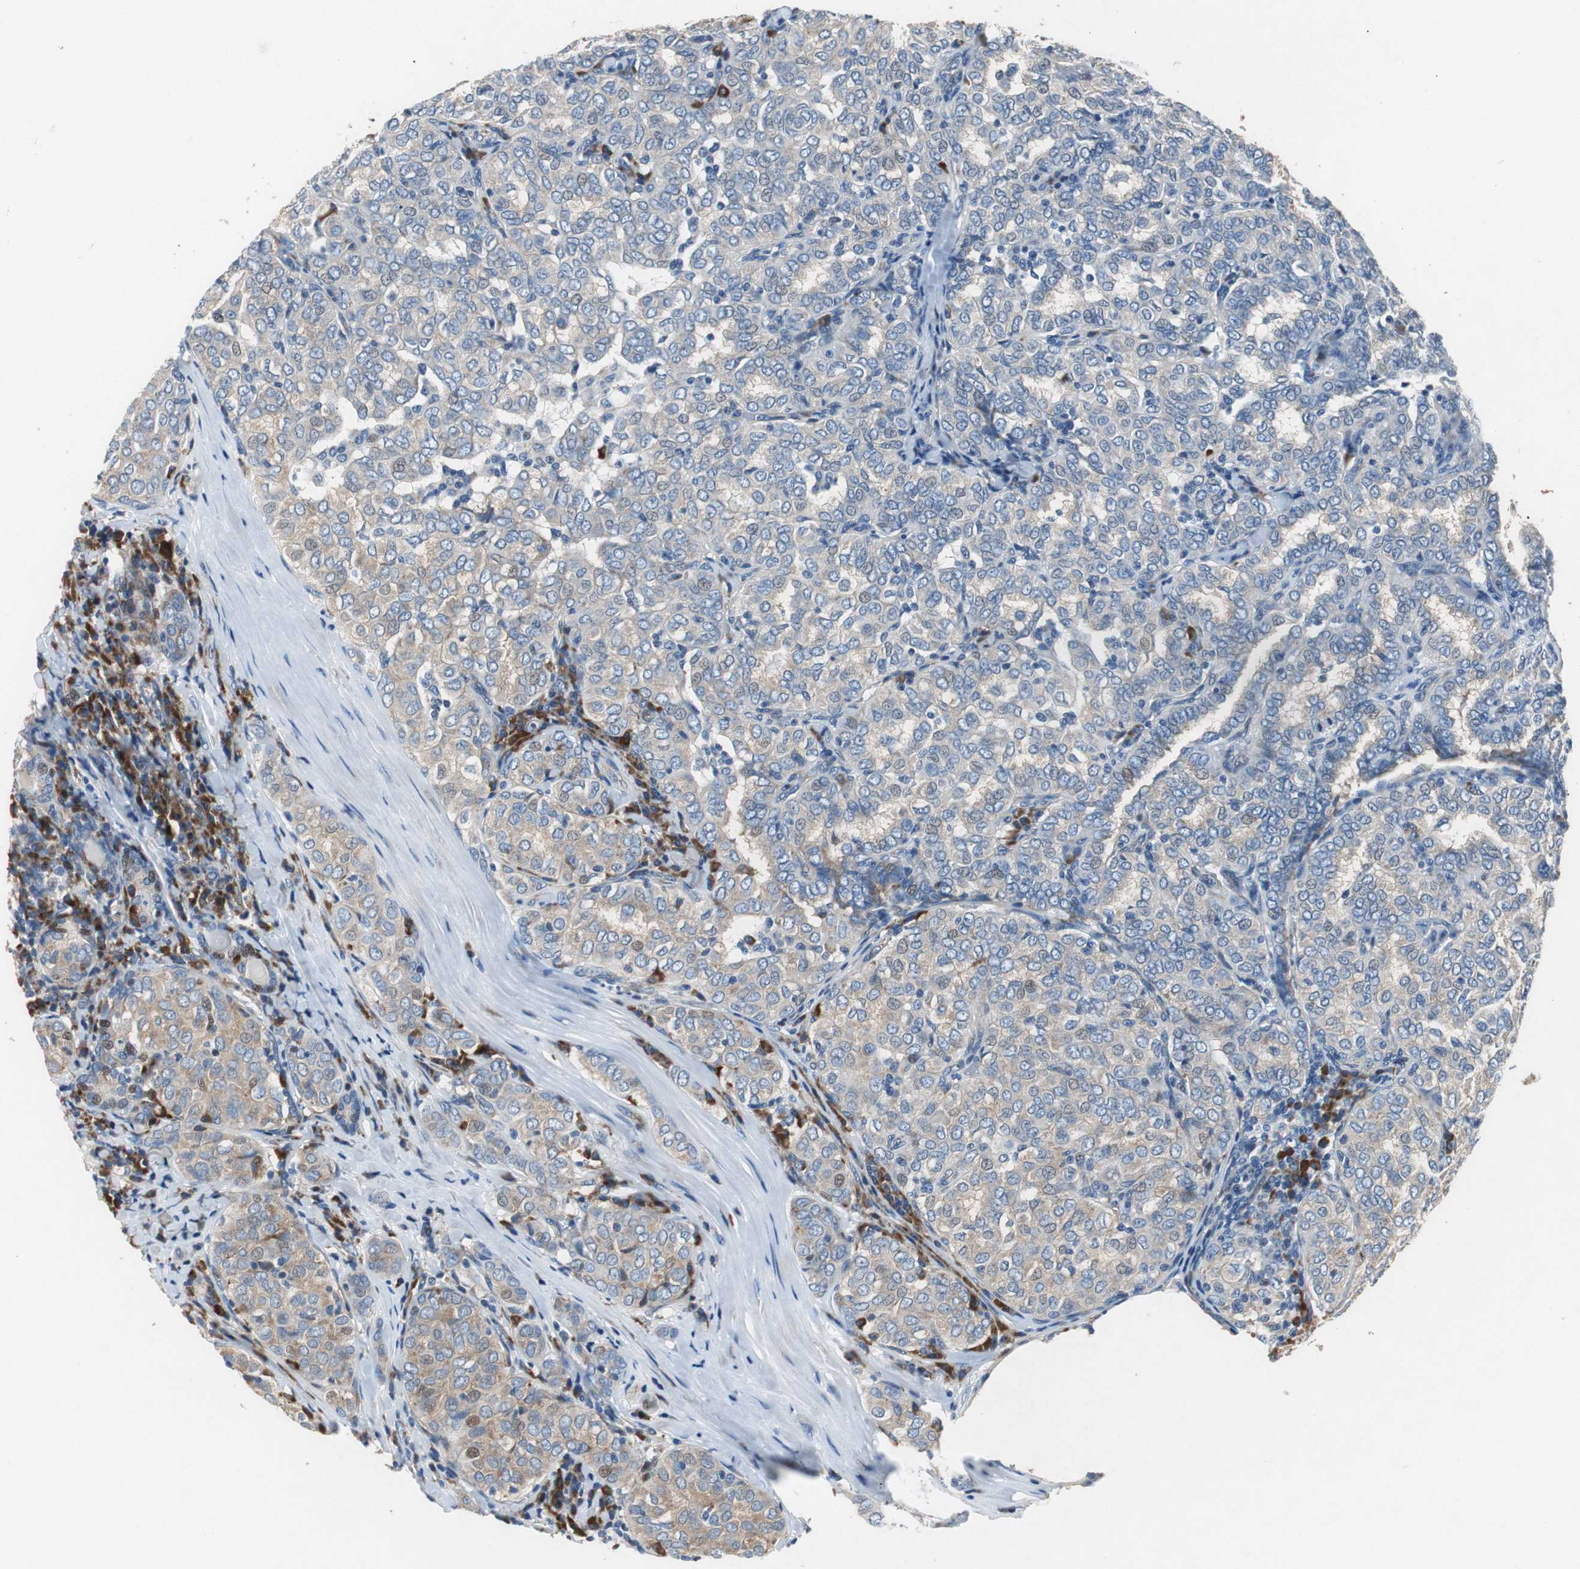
{"staining": {"intensity": "weak", "quantity": ">75%", "location": "cytoplasmic/membranous"}, "tissue": "thyroid cancer", "cell_type": "Tumor cells", "image_type": "cancer", "snomed": [{"axis": "morphology", "description": "Papillary adenocarcinoma, NOS"}, {"axis": "topography", "description": "Thyroid gland"}], "caption": "A high-resolution histopathology image shows immunohistochemistry (IHC) staining of thyroid papillary adenocarcinoma, which exhibits weak cytoplasmic/membranous staining in approximately >75% of tumor cells.", "gene": "RPL35", "patient": {"sex": "female", "age": 30}}